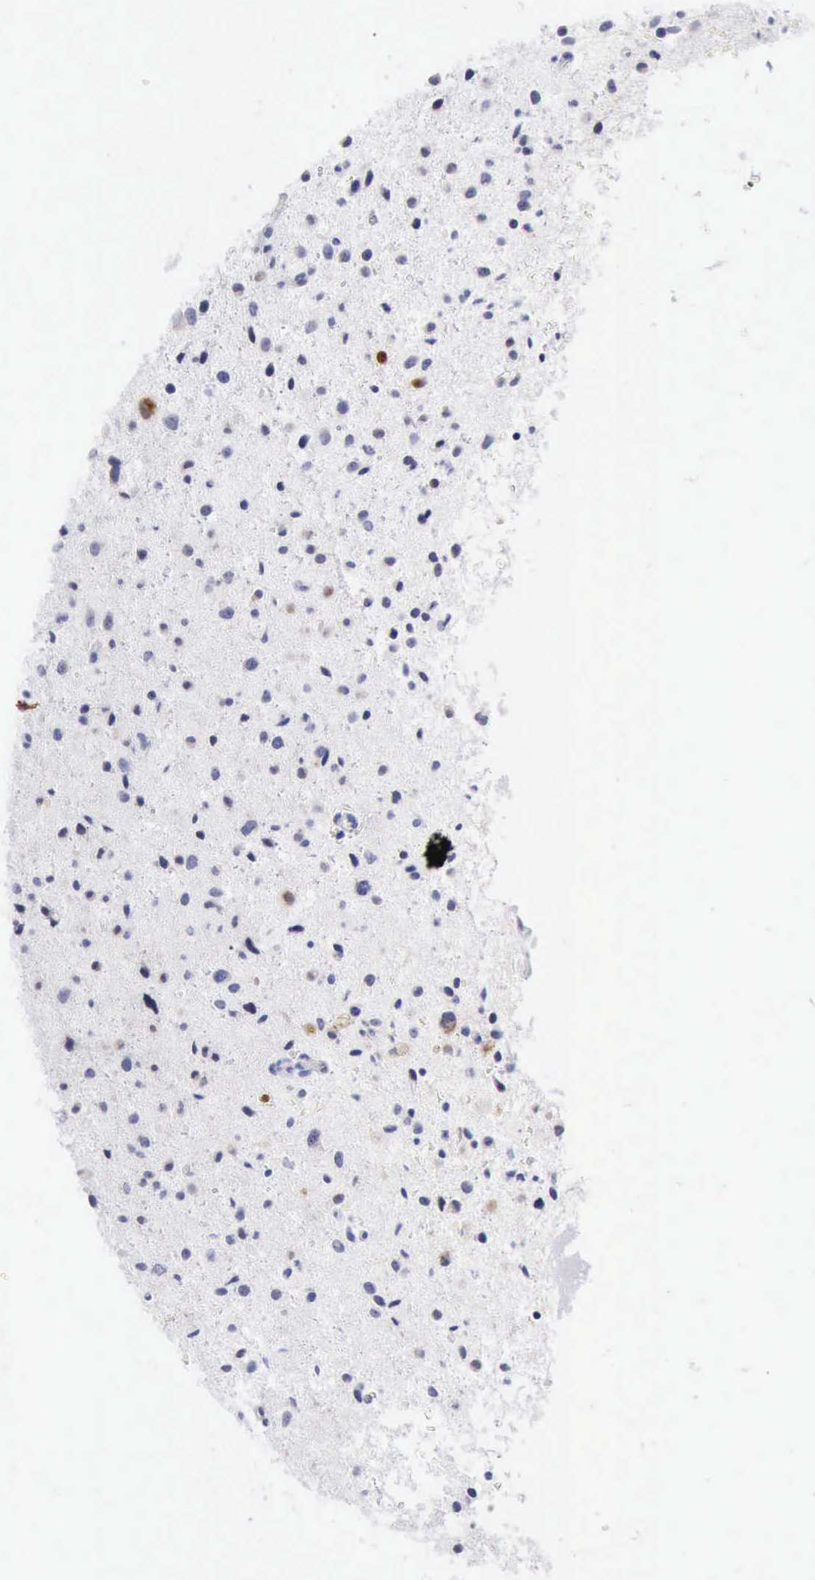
{"staining": {"intensity": "negative", "quantity": "none", "location": "none"}, "tissue": "glioma", "cell_type": "Tumor cells", "image_type": "cancer", "snomed": [{"axis": "morphology", "description": "Glioma, malignant, Low grade"}, {"axis": "topography", "description": "Brain"}], "caption": "High magnification brightfield microscopy of glioma stained with DAB (3,3'-diaminobenzidine) (brown) and counterstained with hematoxylin (blue): tumor cells show no significant positivity.", "gene": "ANGEL1", "patient": {"sex": "female", "age": 46}}